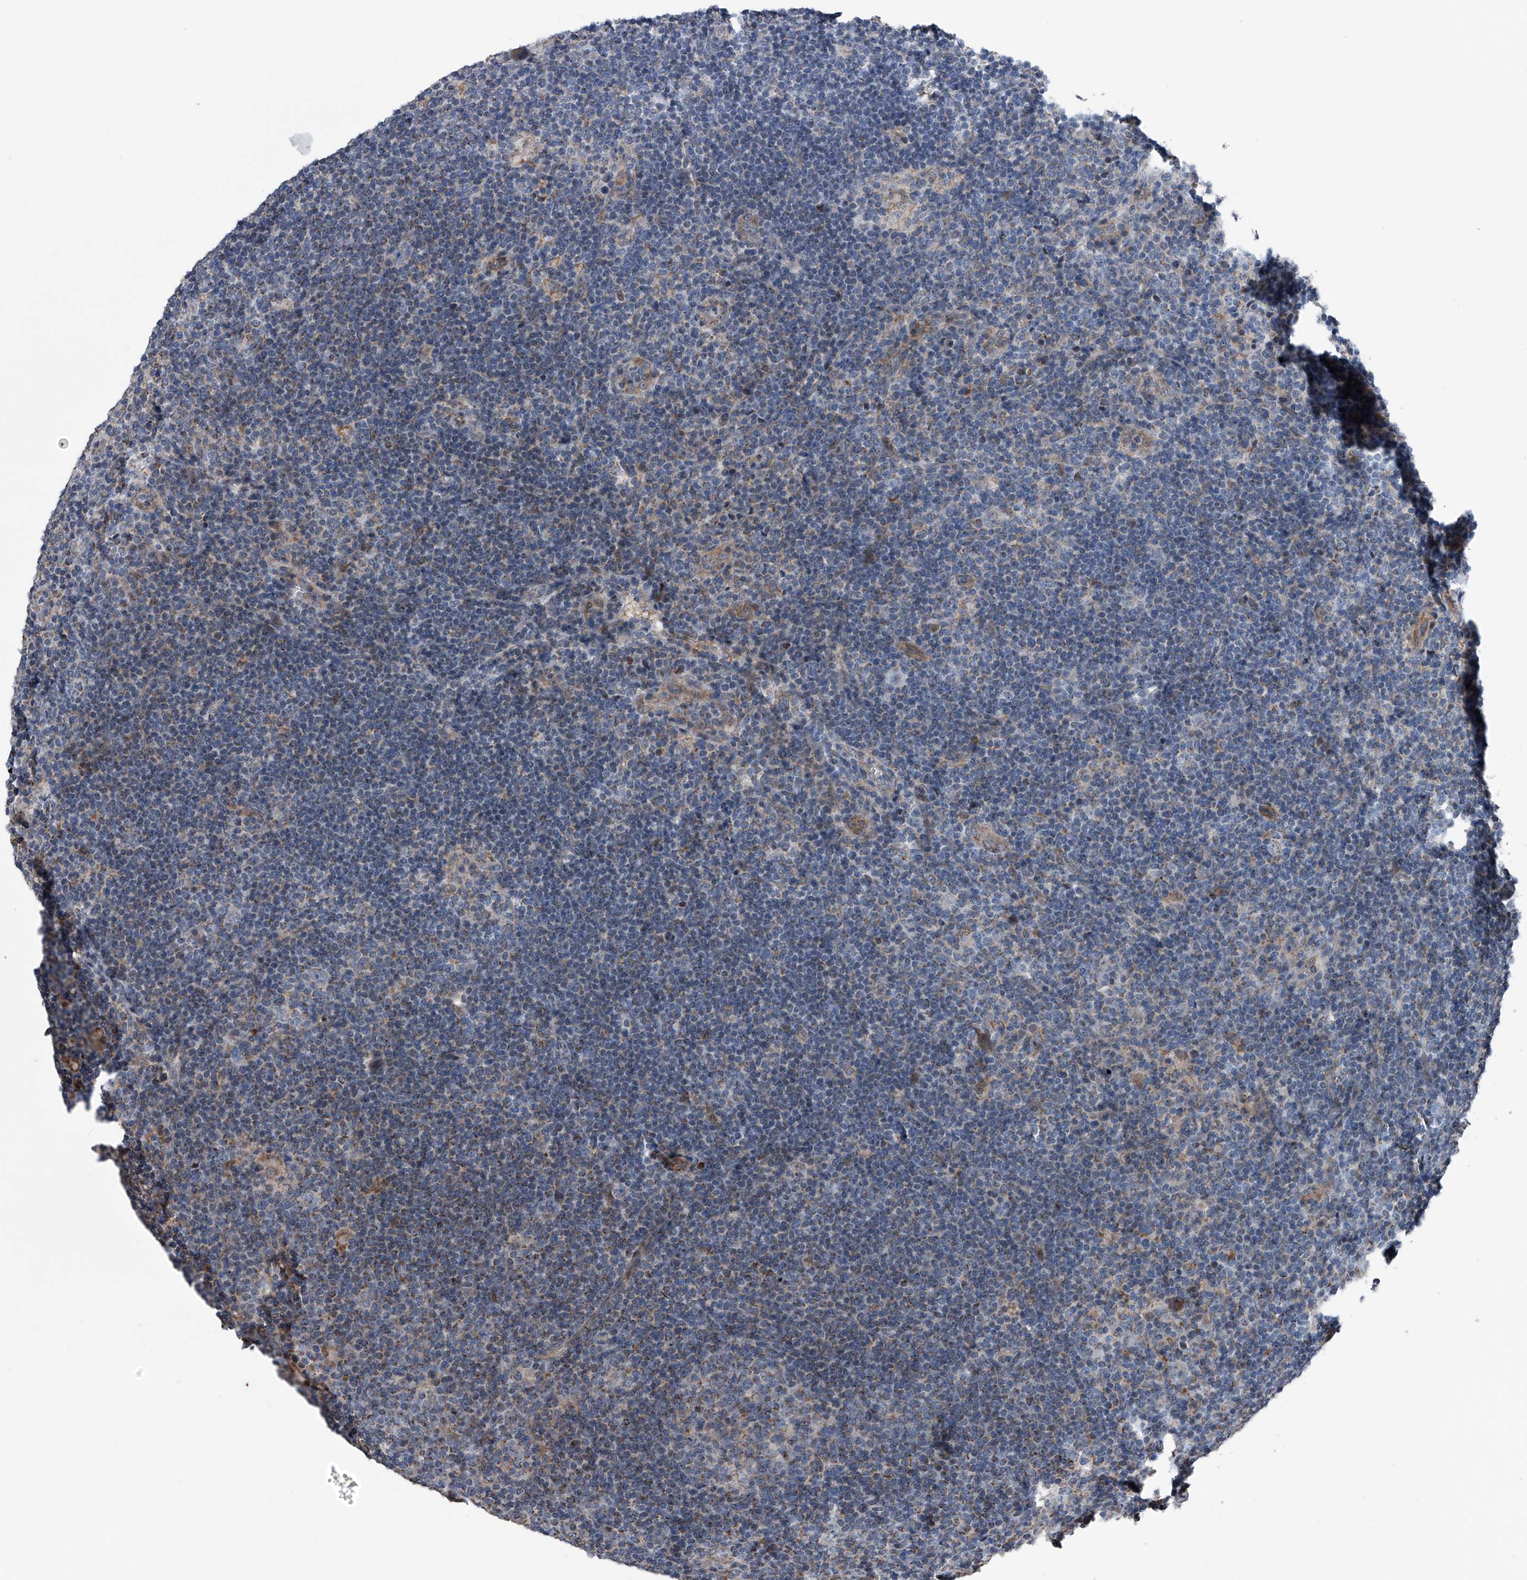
{"staining": {"intensity": "negative", "quantity": "none", "location": "none"}, "tissue": "lymphoma", "cell_type": "Tumor cells", "image_type": "cancer", "snomed": [{"axis": "morphology", "description": "Hodgkin's disease, NOS"}, {"axis": "topography", "description": "Lymph node"}], "caption": "DAB immunohistochemical staining of Hodgkin's disease displays no significant expression in tumor cells.", "gene": "DST", "patient": {"sex": "female", "age": 57}}